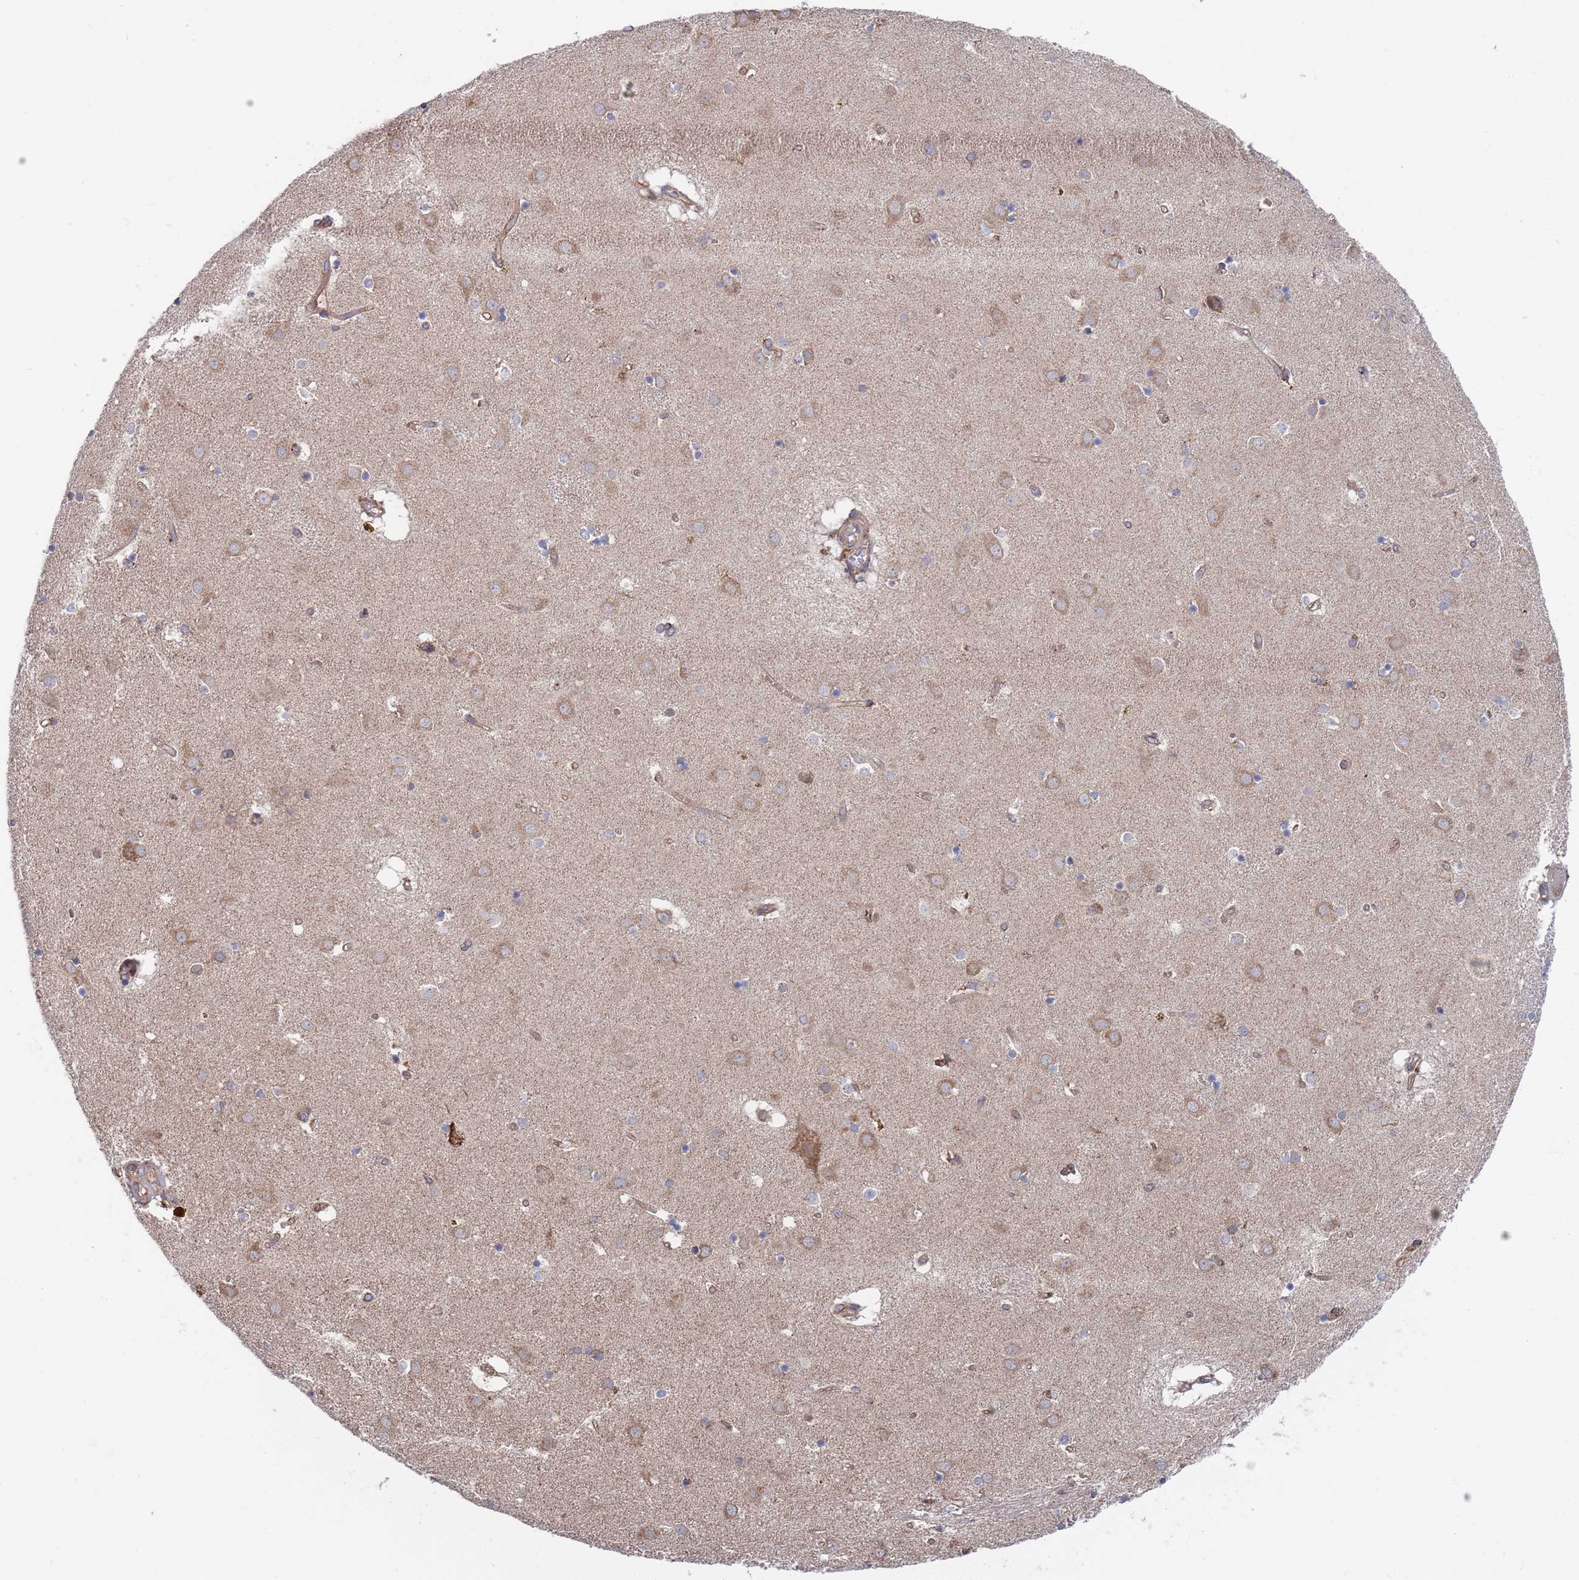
{"staining": {"intensity": "weak", "quantity": "25%-75%", "location": "cytoplasmic/membranous"}, "tissue": "caudate", "cell_type": "Glial cells", "image_type": "normal", "snomed": [{"axis": "morphology", "description": "Normal tissue, NOS"}, {"axis": "topography", "description": "Lateral ventricle wall"}], "caption": "Brown immunohistochemical staining in benign human caudate reveals weak cytoplasmic/membranous staining in approximately 25%-75% of glial cells.", "gene": "GID8", "patient": {"sex": "male", "age": 70}}